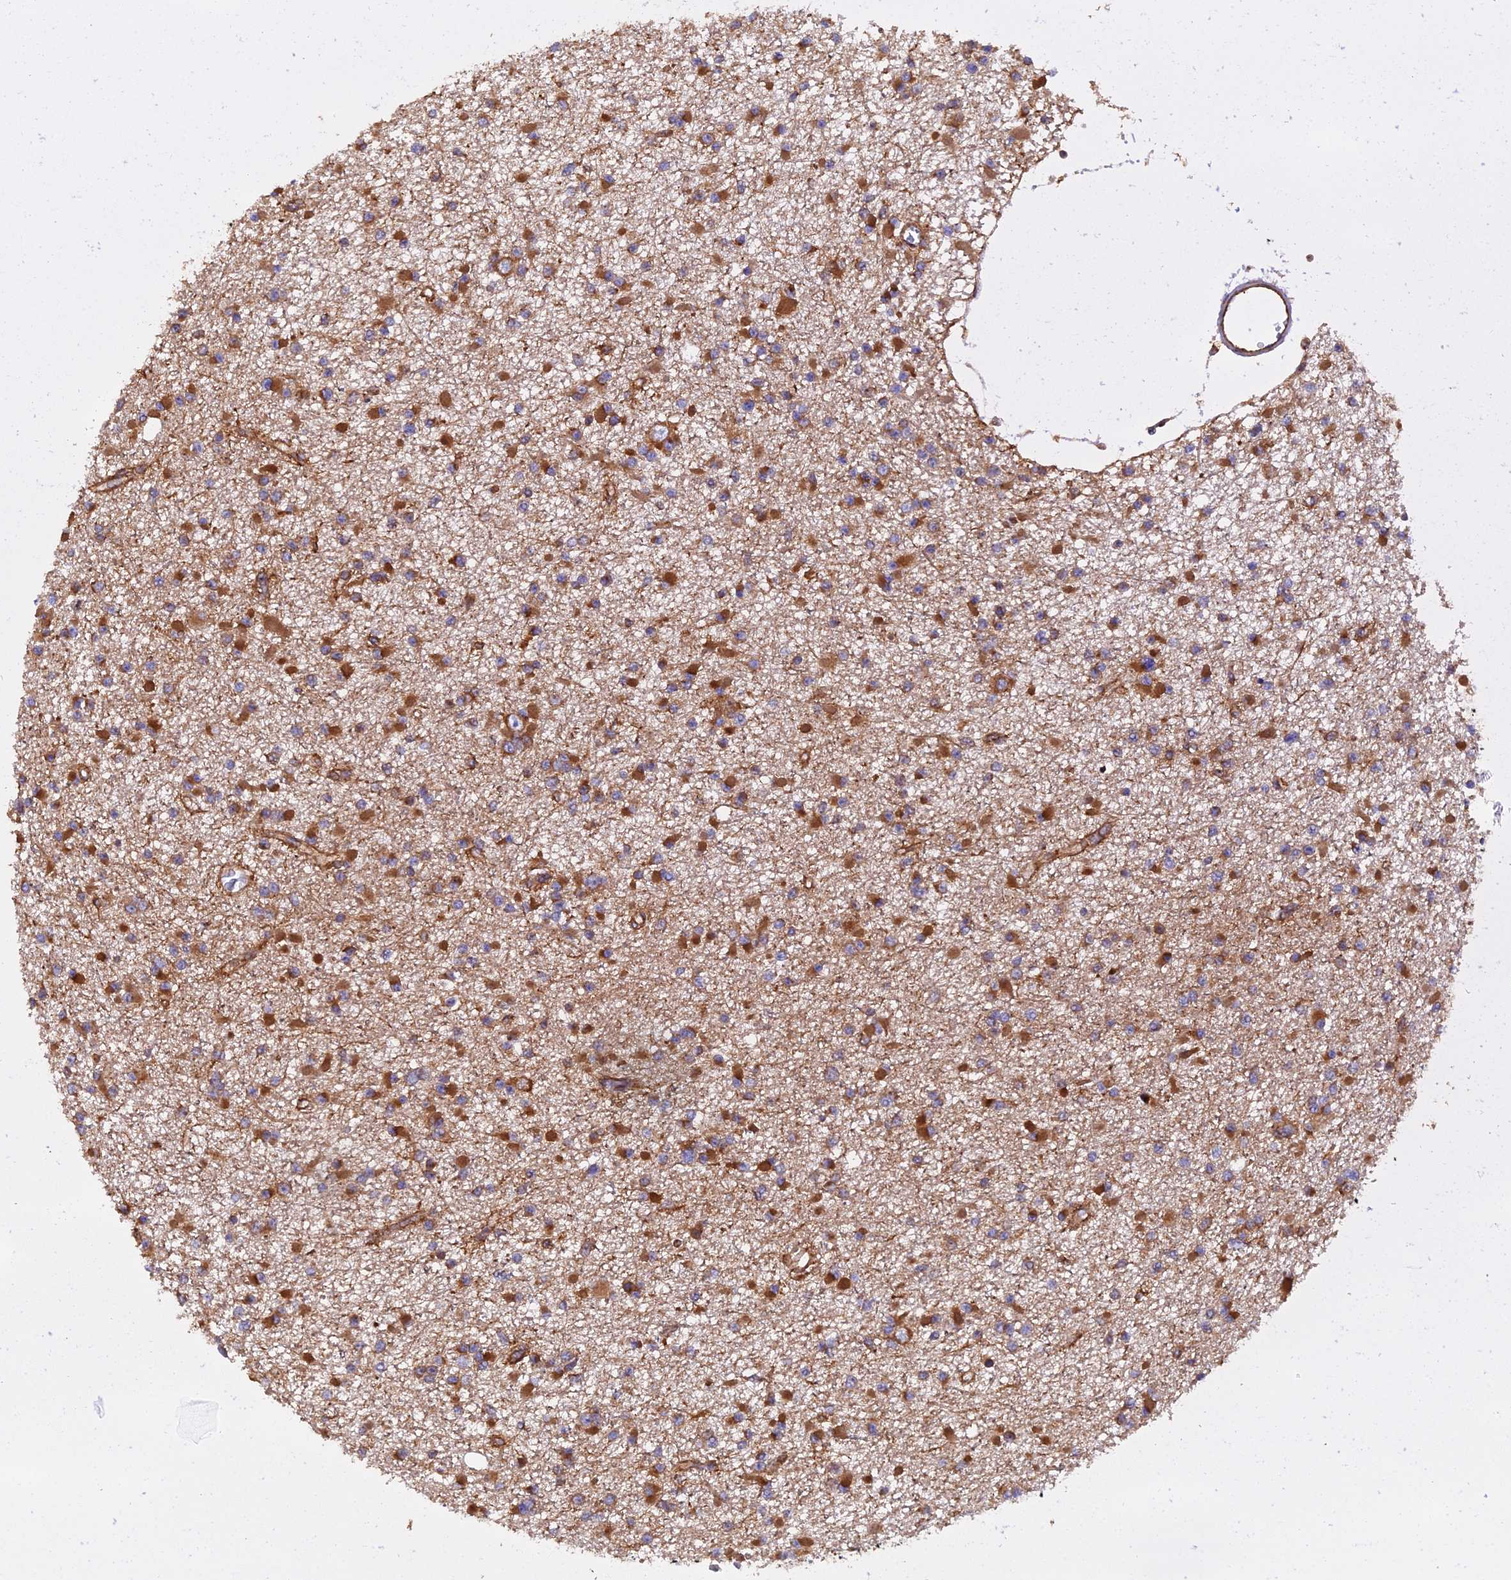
{"staining": {"intensity": "strong", "quantity": "25%-75%", "location": "cytoplasmic/membranous"}, "tissue": "glioma", "cell_type": "Tumor cells", "image_type": "cancer", "snomed": [{"axis": "morphology", "description": "Glioma, malignant, Low grade"}, {"axis": "topography", "description": "Brain"}], "caption": "Immunohistochemistry of glioma demonstrates high levels of strong cytoplasmic/membranous positivity in approximately 25%-75% of tumor cells. (brown staining indicates protein expression, while blue staining denotes nuclei).", "gene": "DCTN2", "patient": {"sex": "female", "age": 22}}